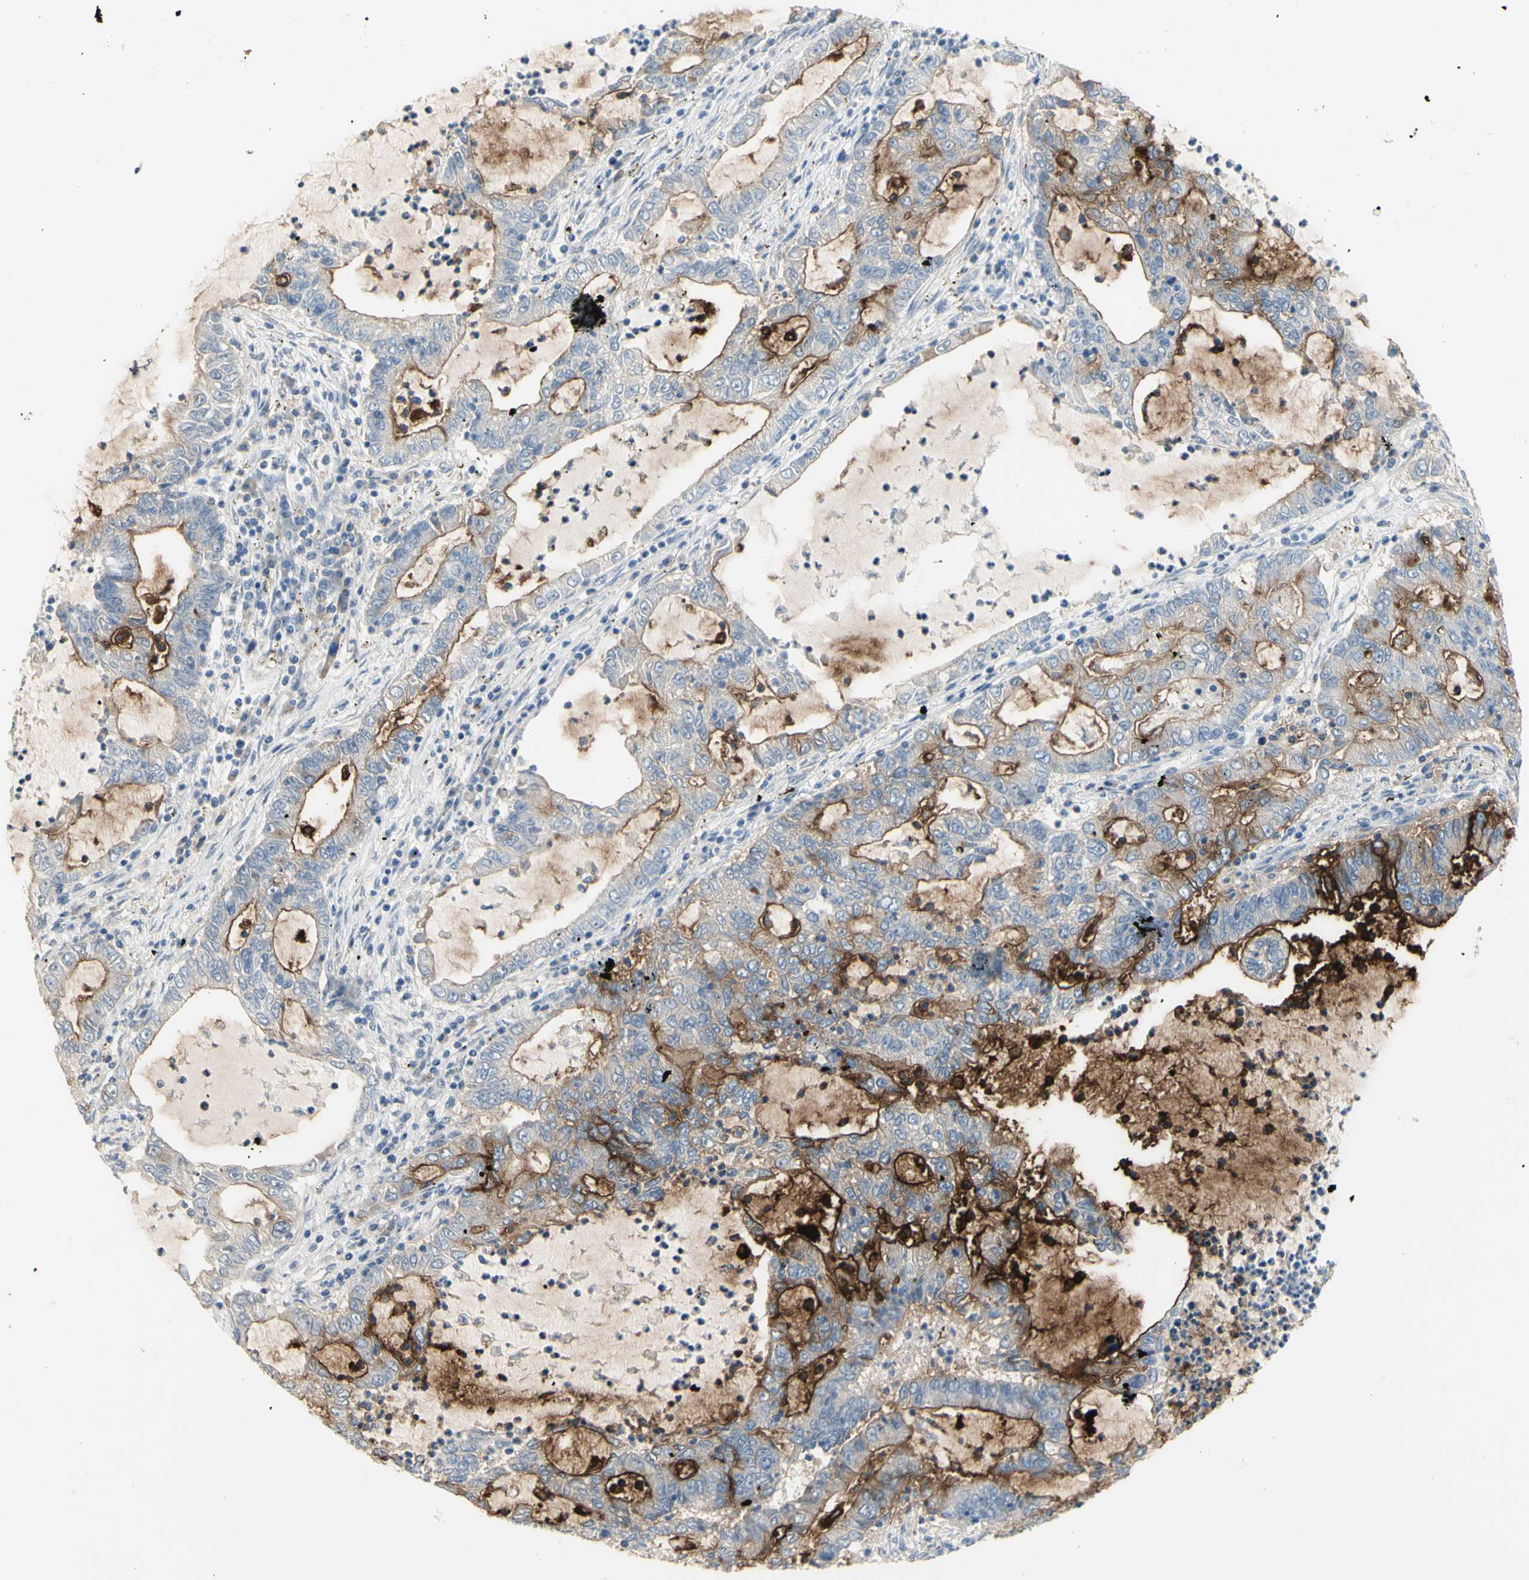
{"staining": {"intensity": "moderate", "quantity": ">75%", "location": "cytoplasmic/membranous"}, "tissue": "lung cancer", "cell_type": "Tumor cells", "image_type": "cancer", "snomed": [{"axis": "morphology", "description": "Adenocarcinoma, NOS"}, {"axis": "topography", "description": "Lung"}], "caption": "Immunohistochemical staining of lung adenocarcinoma exhibits medium levels of moderate cytoplasmic/membranous protein positivity in about >75% of tumor cells.", "gene": "MUC1", "patient": {"sex": "female", "age": 51}}